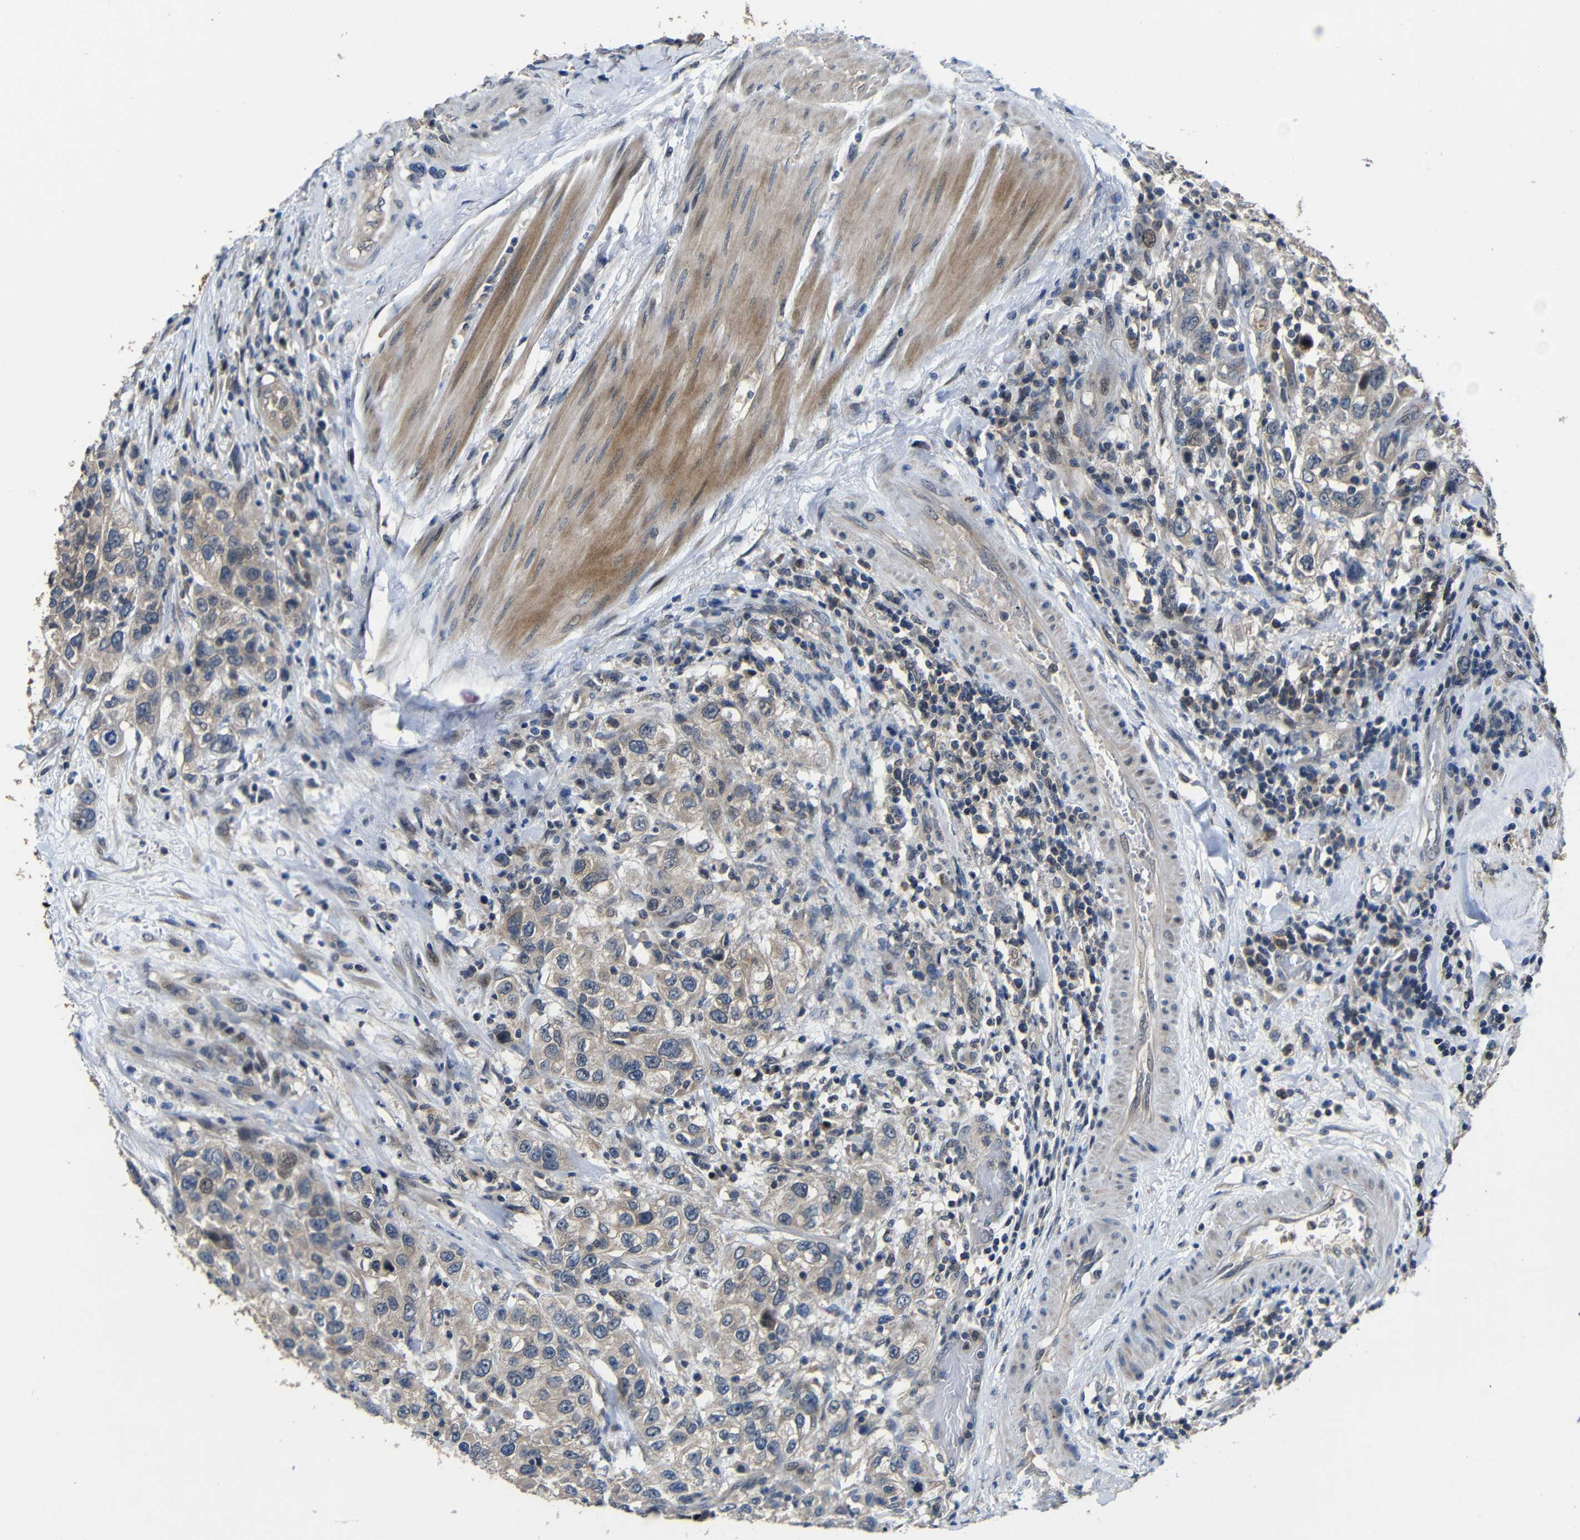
{"staining": {"intensity": "weak", "quantity": ">75%", "location": "cytoplasmic/membranous"}, "tissue": "urothelial cancer", "cell_type": "Tumor cells", "image_type": "cancer", "snomed": [{"axis": "morphology", "description": "Urothelial carcinoma, High grade"}, {"axis": "topography", "description": "Urinary bladder"}], "caption": "Urothelial cancer stained for a protein exhibits weak cytoplasmic/membranous positivity in tumor cells.", "gene": "C6orf89", "patient": {"sex": "female", "age": 80}}